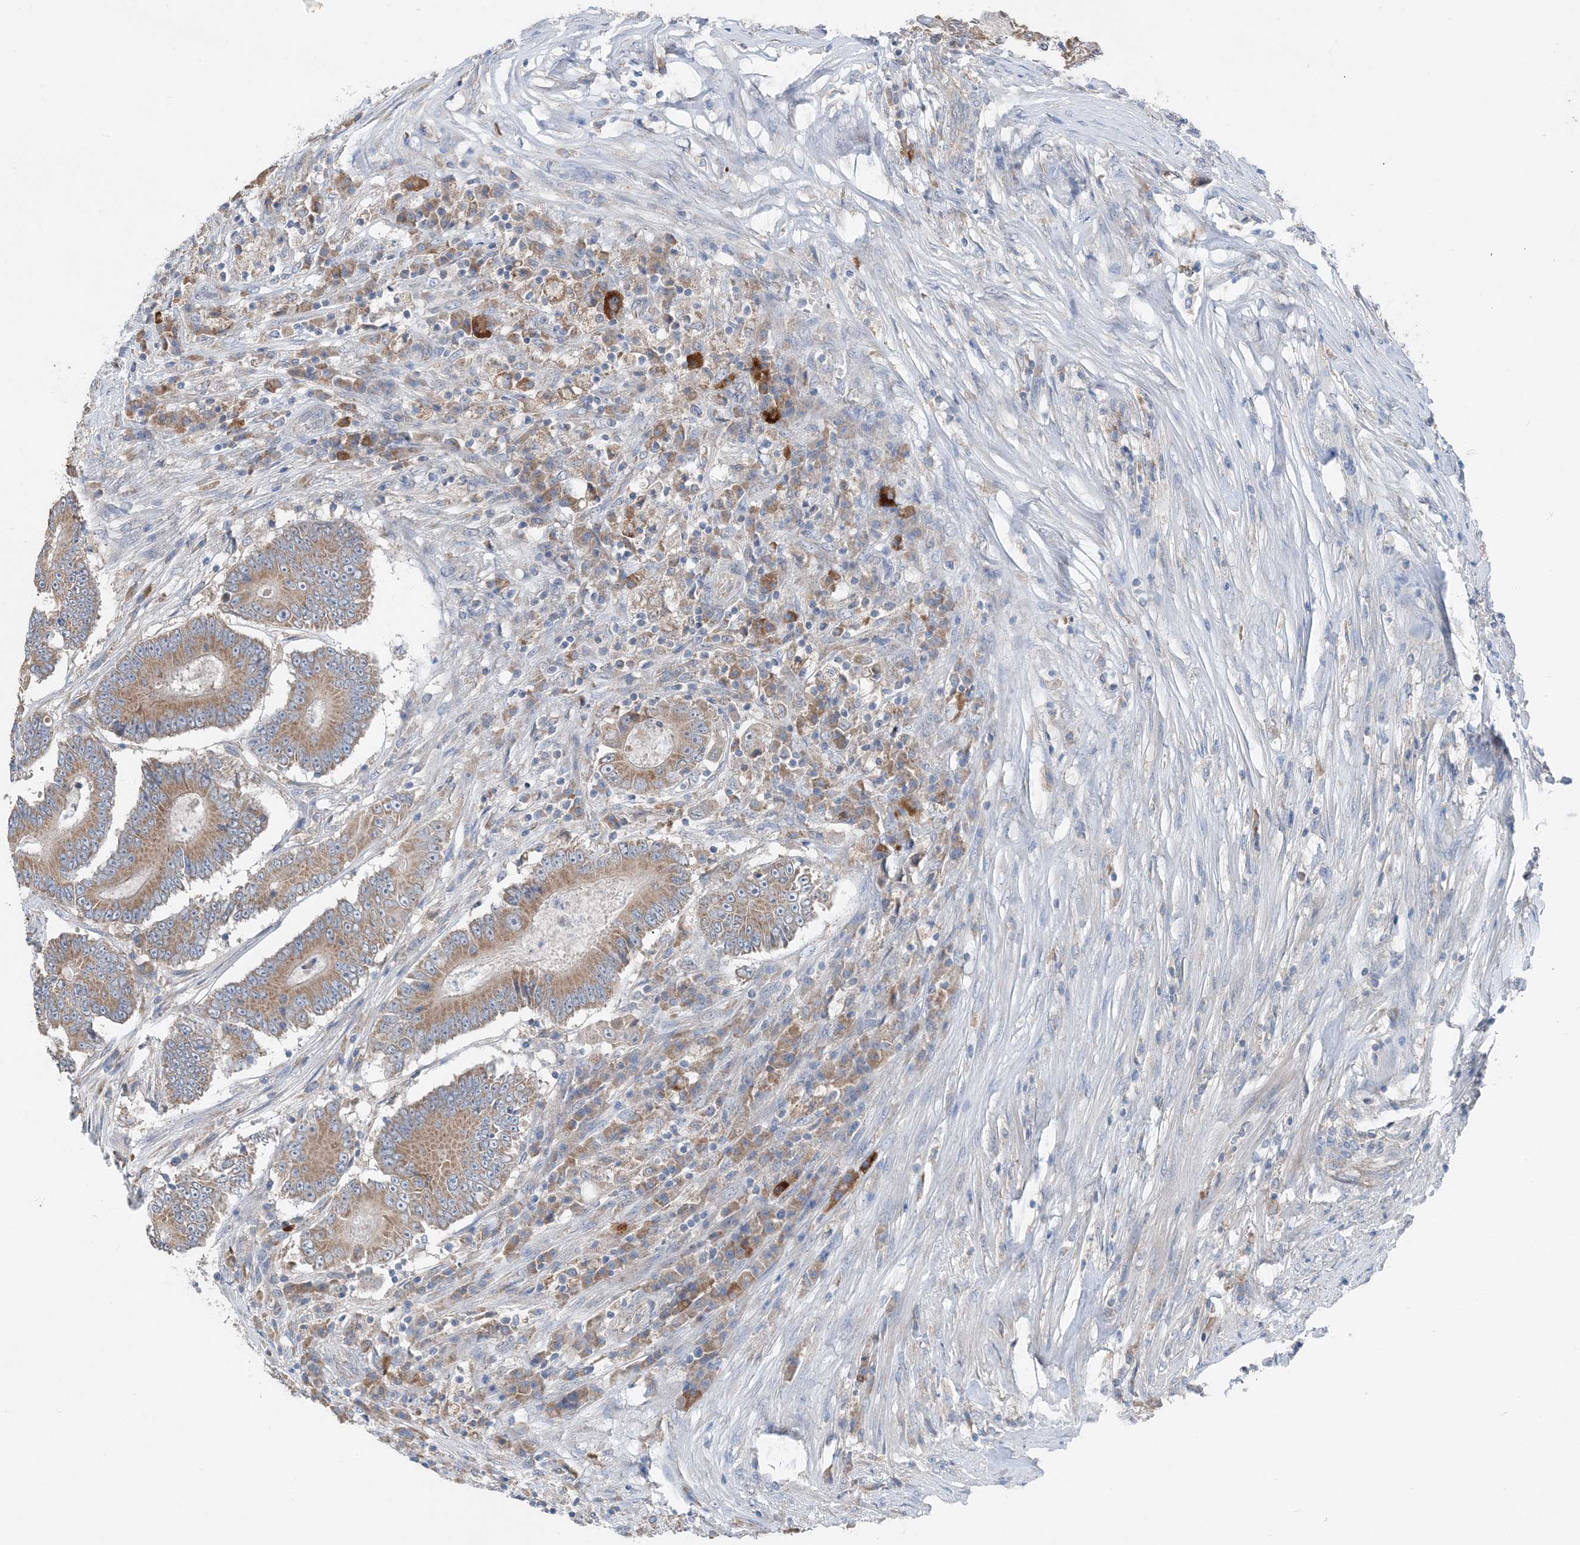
{"staining": {"intensity": "moderate", "quantity": ">75%", "location": "cytoplasmic/membranous"}, "tissue": "colorectal cancer", "cell_type": "Tumor cells", "image_type": "cancer", "snomed": [{"axis": "morphology", "description": "Adenocarcinoma, NOS"}, {"axis": "topography", "description": "Colon"}], "caption": "Colorectal adenocarcinoma stained with a protein marker shows moderate staining in tumor cells.", "gene": "DHX30", "patient": {"sex": "male", "age": 83}}